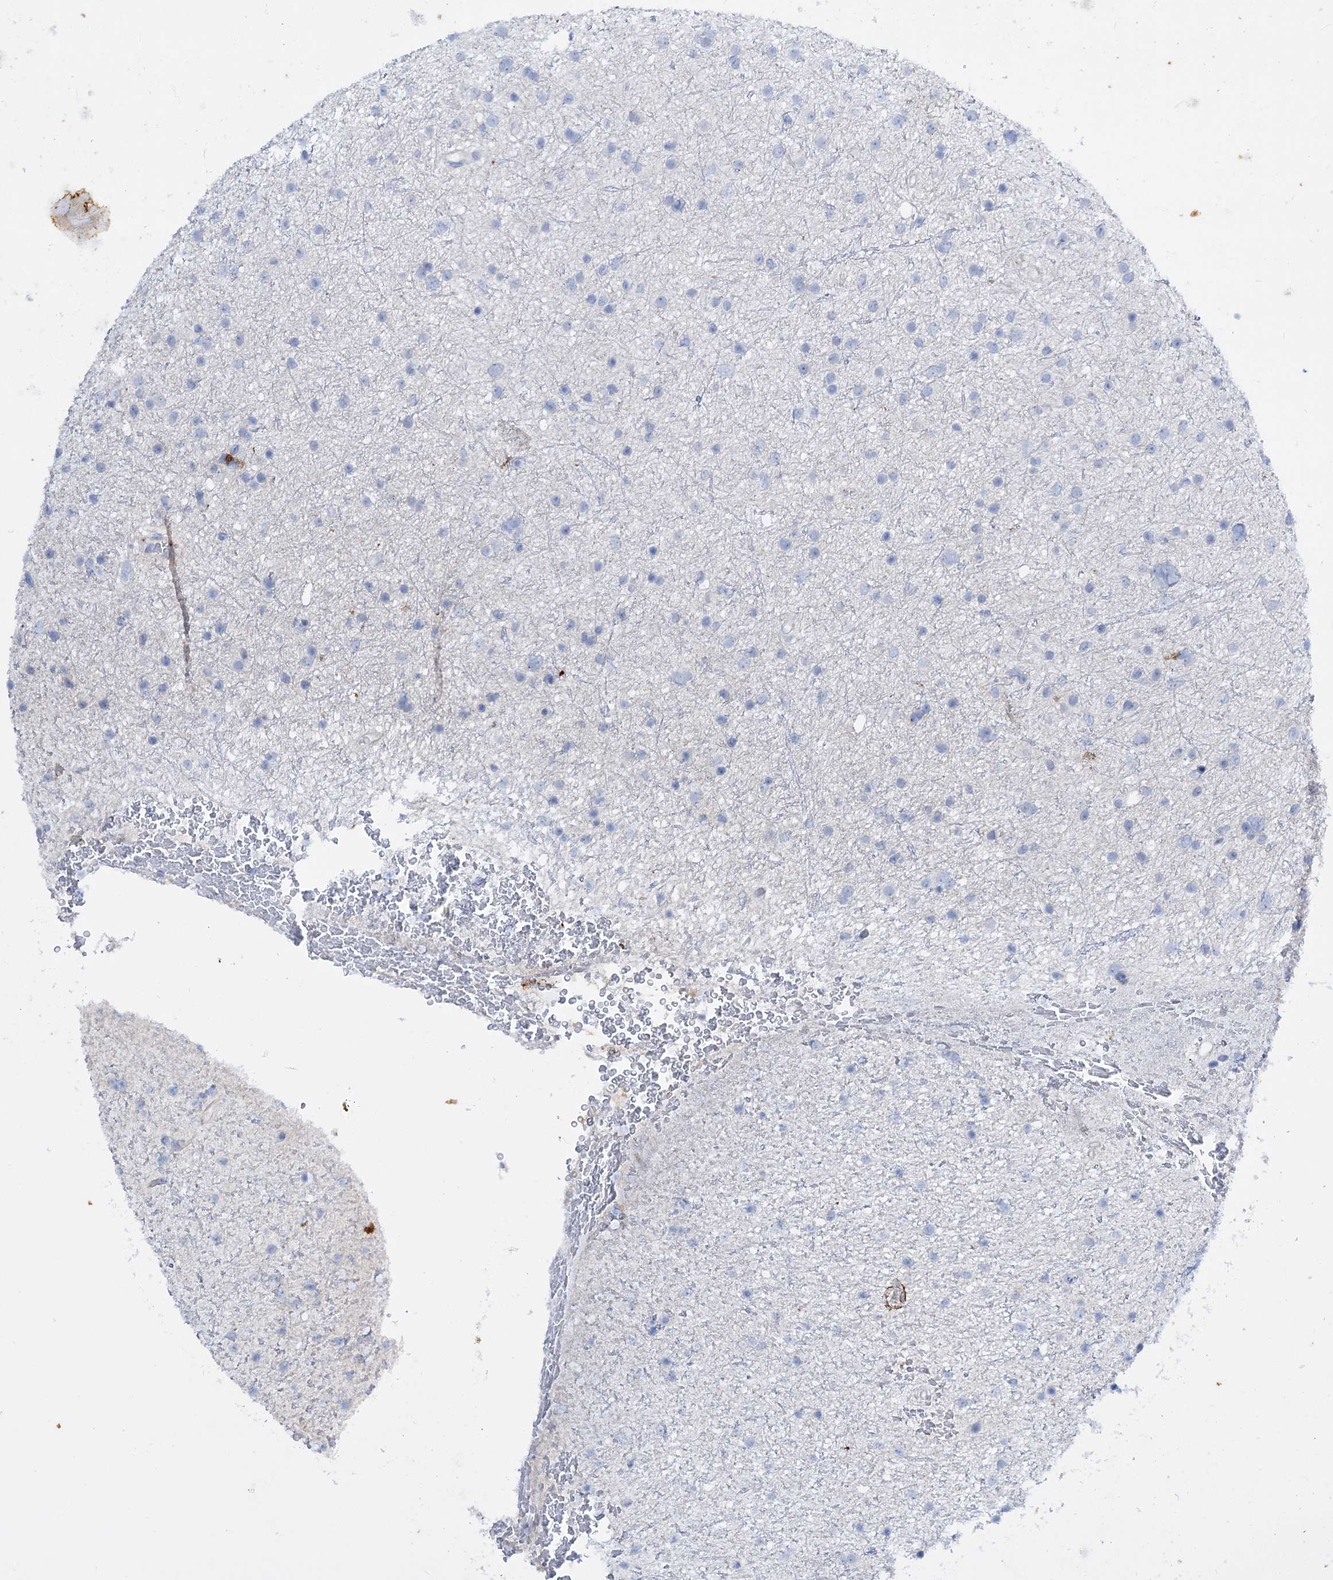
{"staining": {"intensity": "negative", "quantity": "none", "location": "none"}, "tissue": "glioma", "cell_type": "Tumor cells", "image_type": "cancer", "snomed": [{"axis": "morphology", "description": "Glioma, malignant, Low grade"}, {"axis": "topography", "description": "Cerebral cortex"}], "caption": "DAB (3,3'-diaminobenzidine) immunohistochemical staining of glioma reveals no significant expression in tumor cells.", "gene": "FAAP20", "patient": {"sex": "female", "age": 39}}